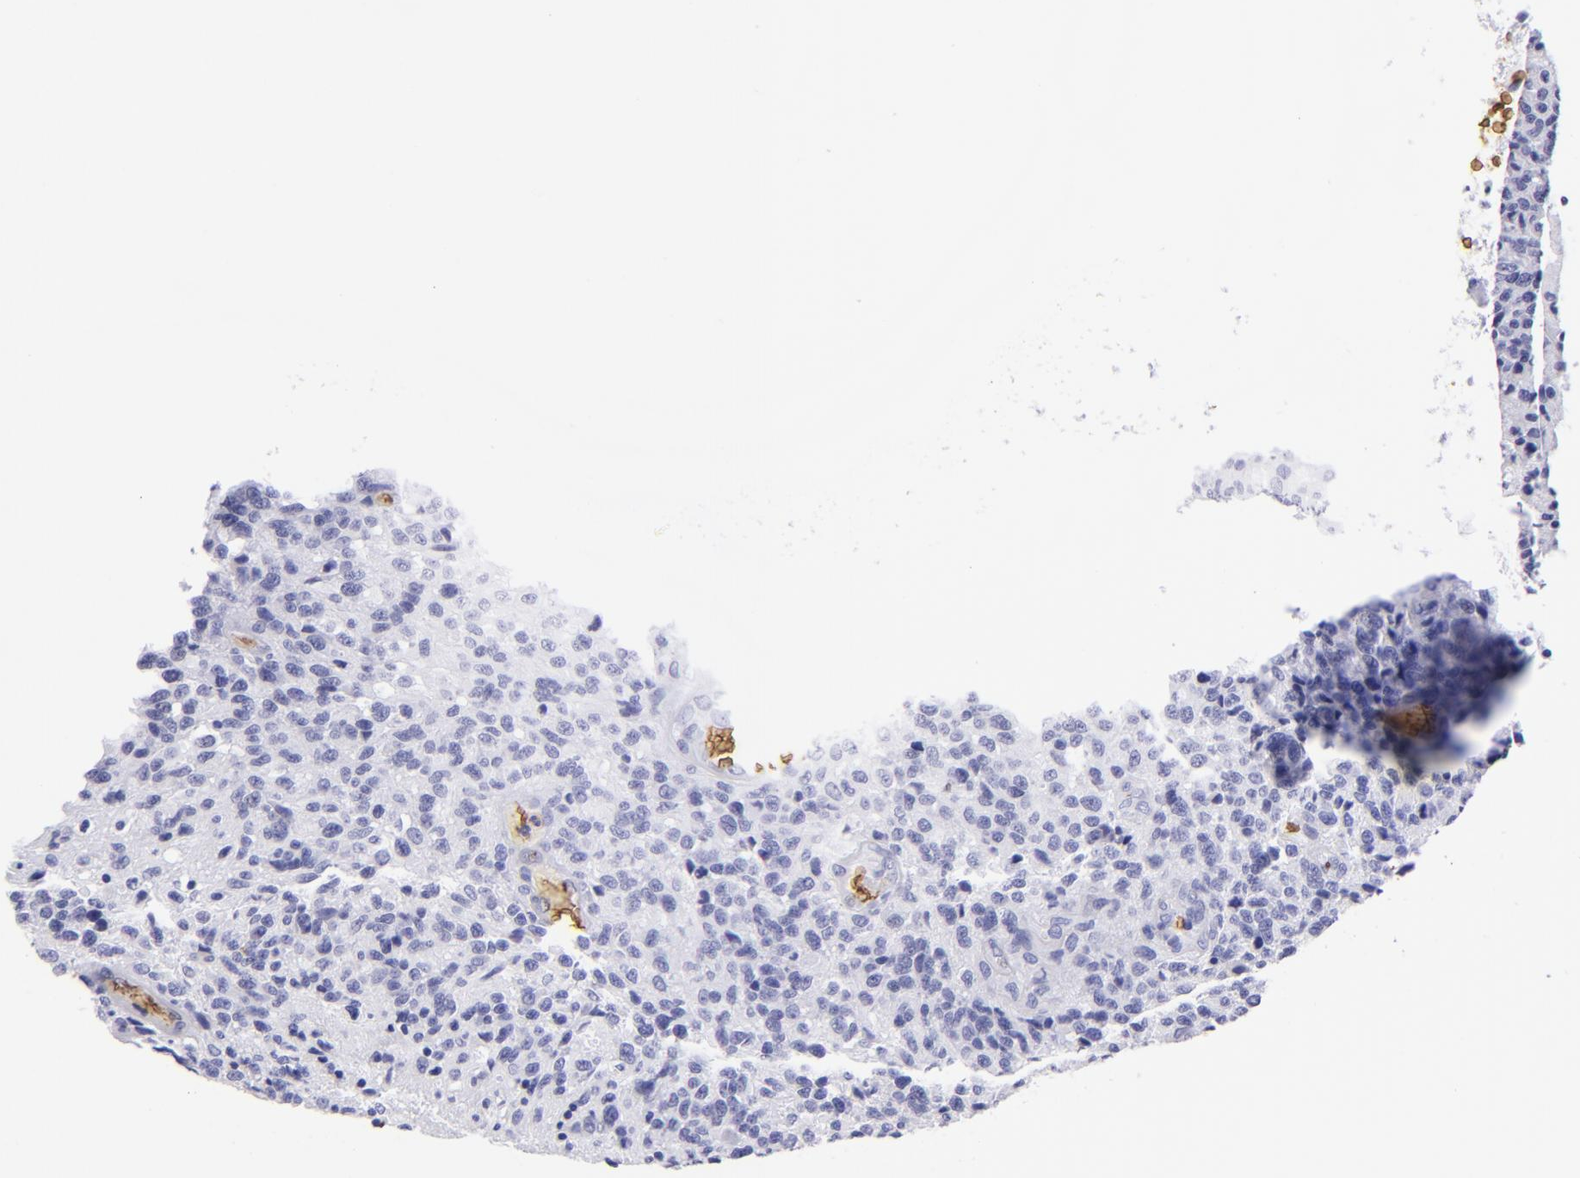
{"staining": {"intensity": "negative", "quantity": "none", "location": "none"}, "tissue": "glioma", "cell_type": "Tumor cells", "image_type": "cancer", "snomed": [{"axis": "morphology", "description": "Glioma, malignant, High grade"}, {"axis": "topography", "description": "Brain"}], "caption": "The image shows no staining of tumor cells in glioma. (DAB immunohistochemistry visualized using brightfield microscopy, high magnification).", "gene": "GYPA", "patient": {"sex": "male", "age": 36}}